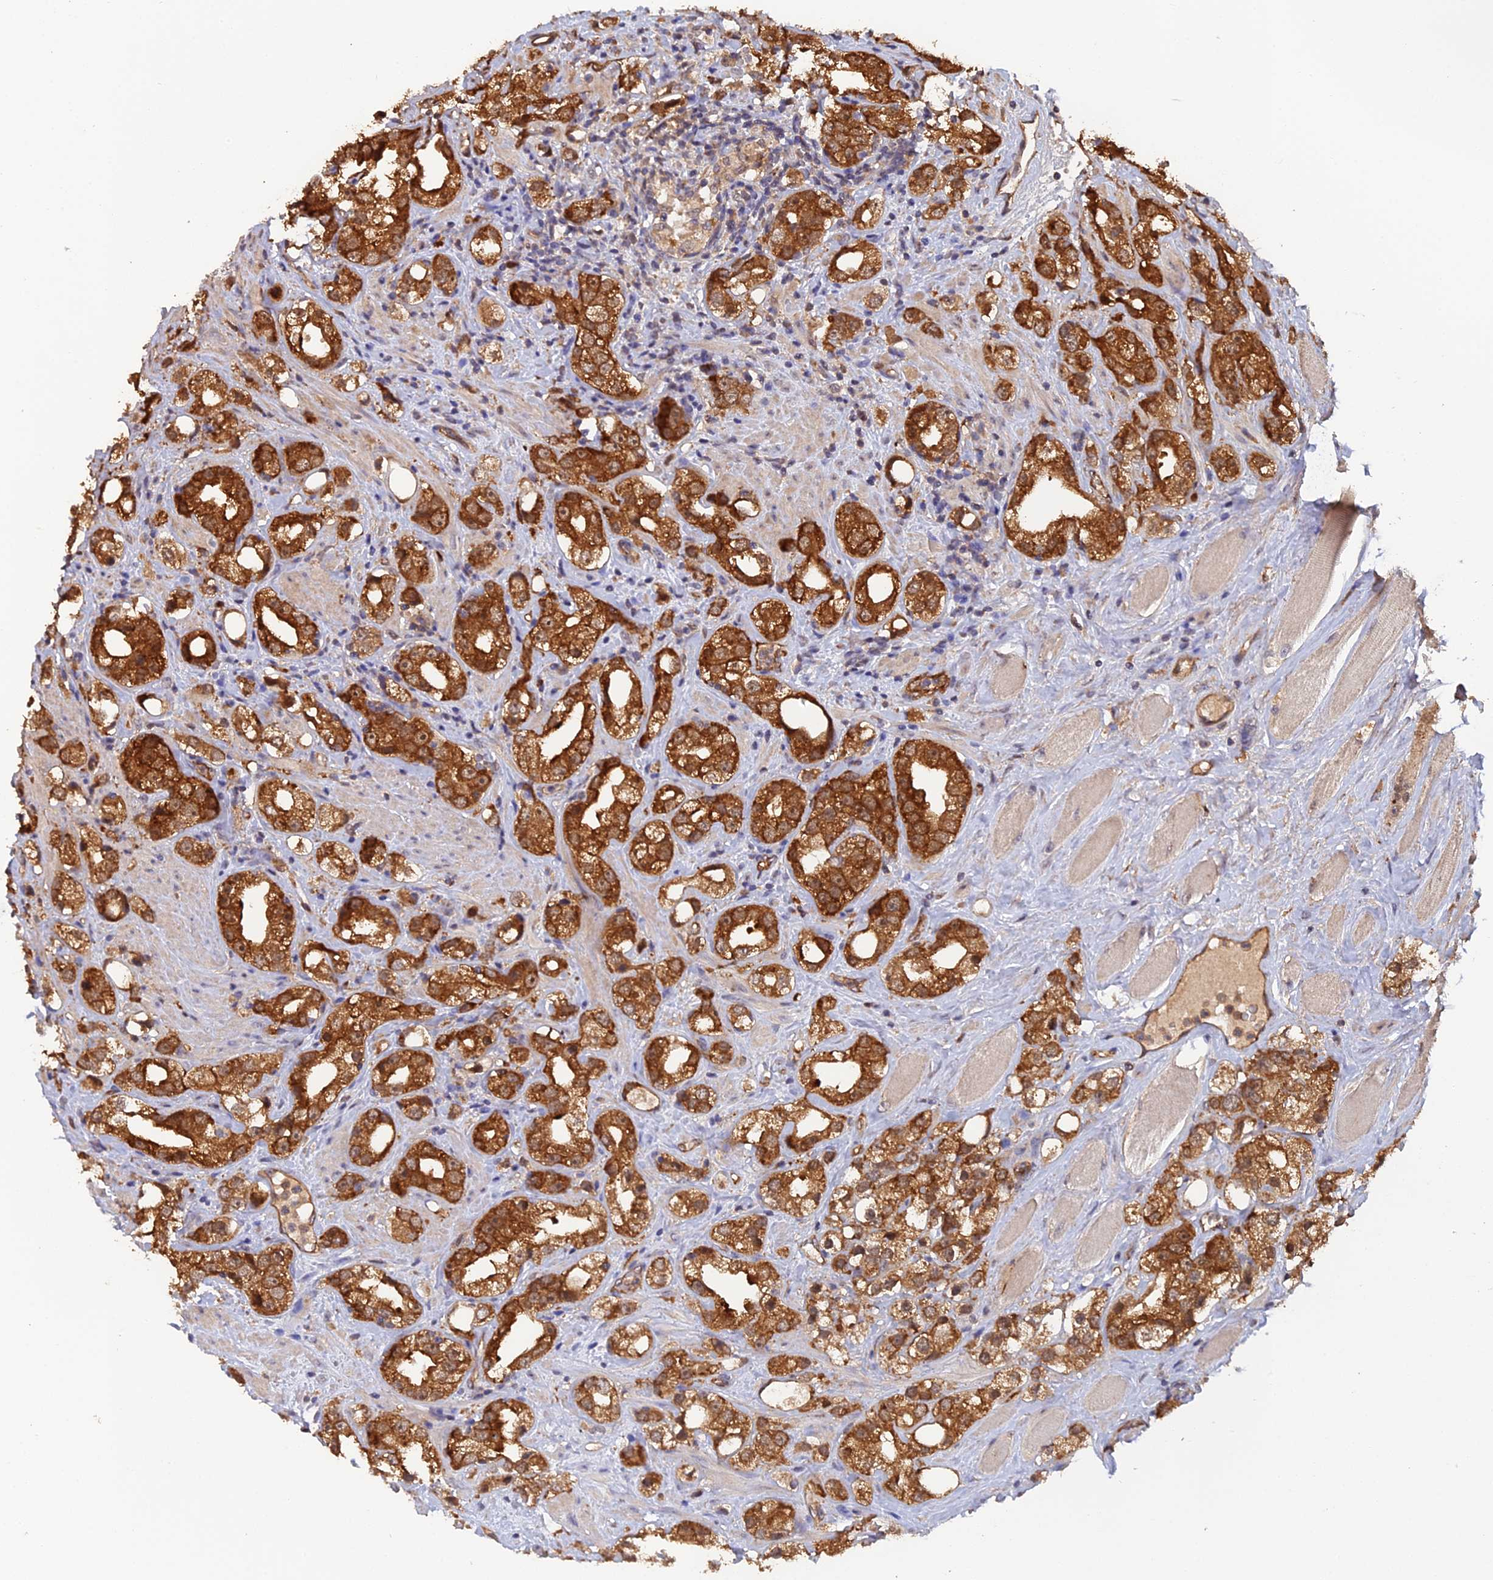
{"staining": {"intensity": "strong", "quantity": ">75%", "location": "cytoplasmic/membranous,nuclear"}, "tissue": "prostate cancer", "cell_type": "Tumor cells", "image_type": "cancer", "snomed": [{"axis": "morphology", "description": "Adenocarcinoma, NOS"}, {"axis": "topography", "description": "Prostate"}], "caption": "Prostate cancer stained with a brown dye displays strong cytoplasmic/membranous and nuclear positive expression in approximately >75% of tumor cells.", "gene": "RALGAPA2", "patient": {"sex": "male", "age": 79}}